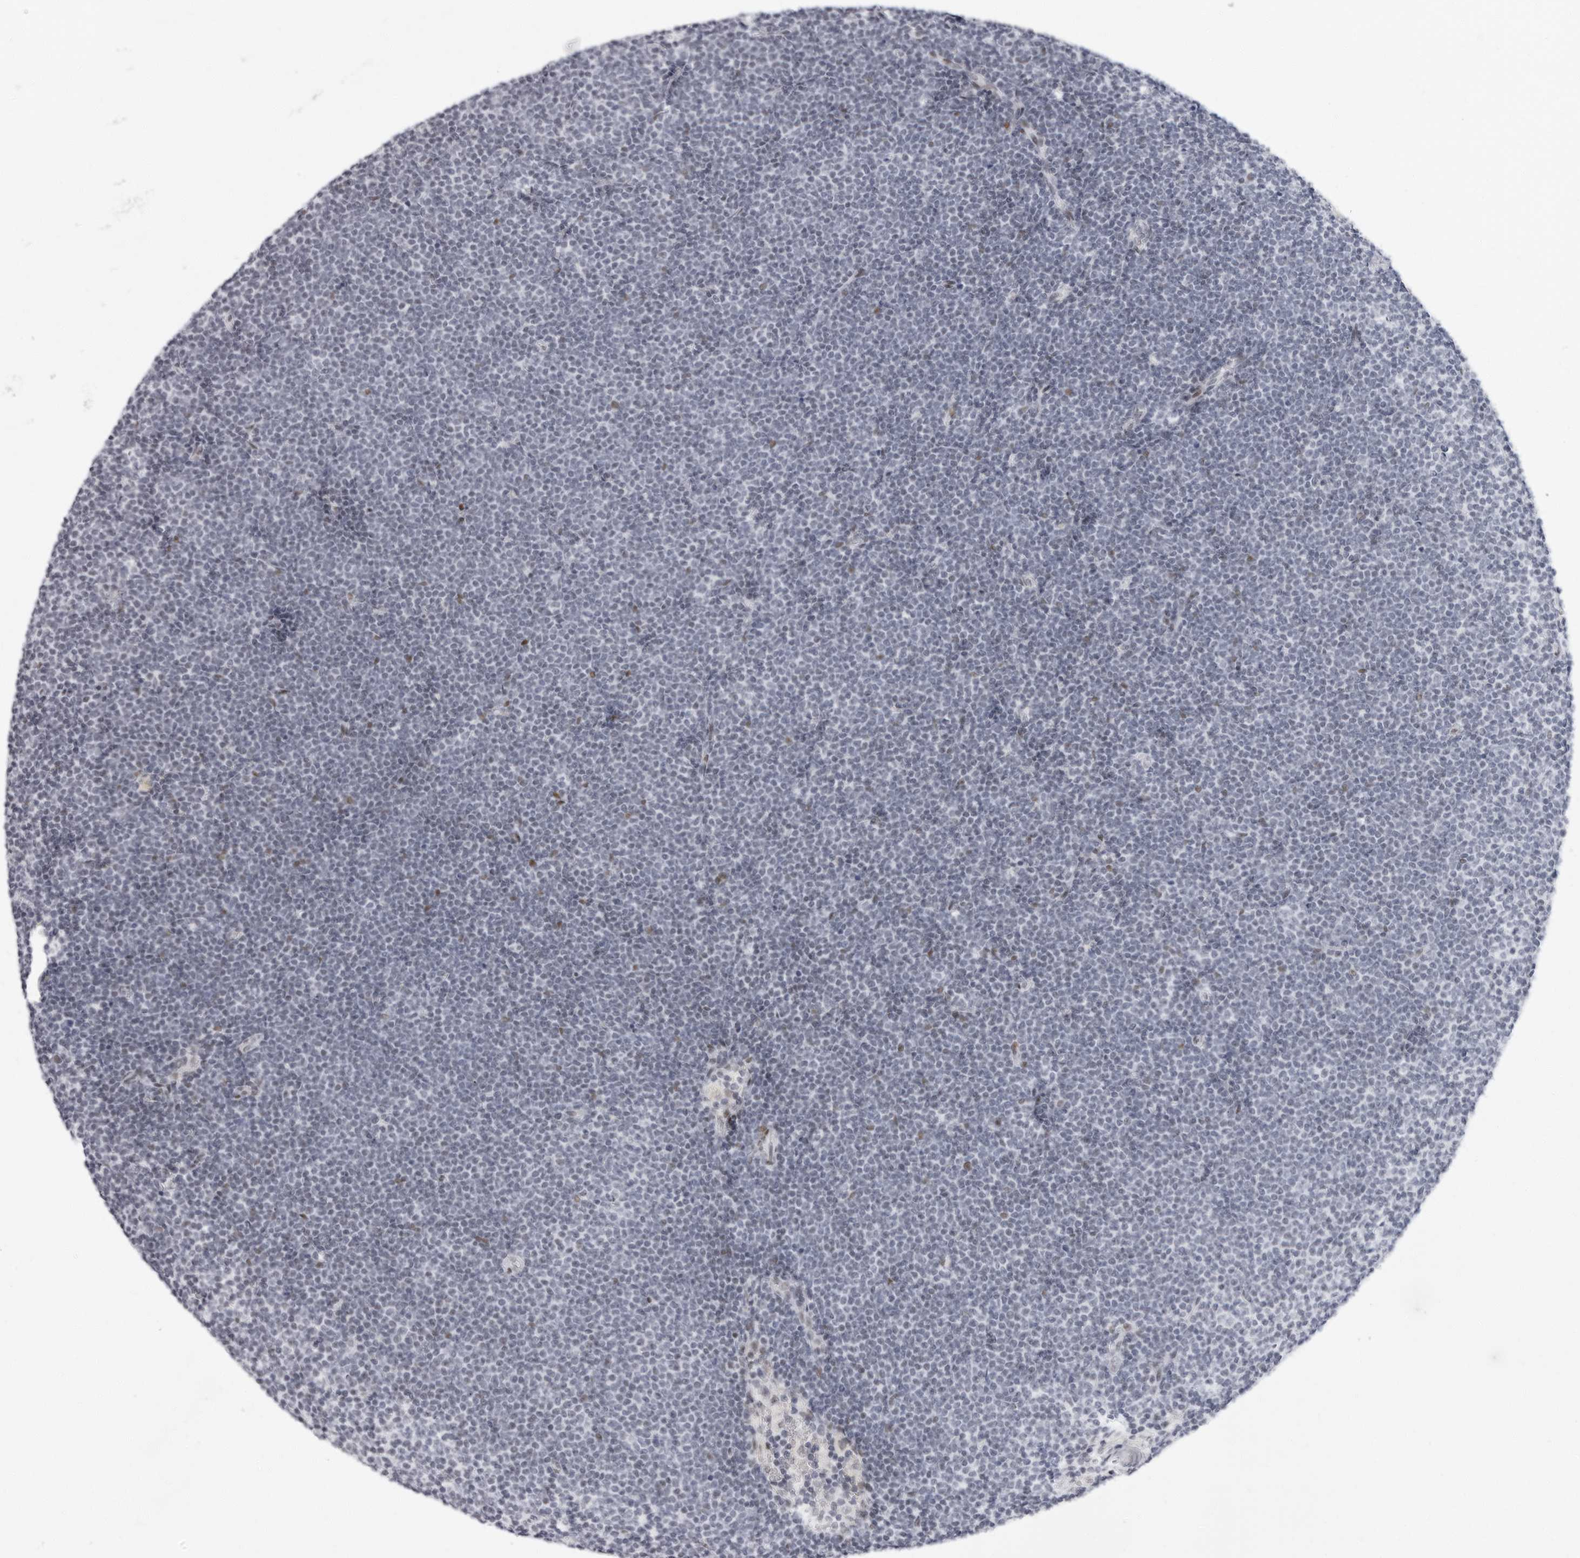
{"staining": {"intensity": "negative", "quantity": "none", "location": "none"}, "tissue": "lymphoma", "cell_type": "Tumor cells", "image_type": "cancer", "snomed": [{"axis": "morphology", "description": "Malignant lymphoma, non-Hodgkin's type, Low grade"}, {"axis": "topography", "description": "Lymph node"}], "caption": "This photomicrograph is of lymphoma stained with IHC to label a protein in brown with the nuclei are counter-stained blue. There is no expression in tumor cells.", "gene": "VEZF1", "patient": {"sex": "female", "age": 53}}